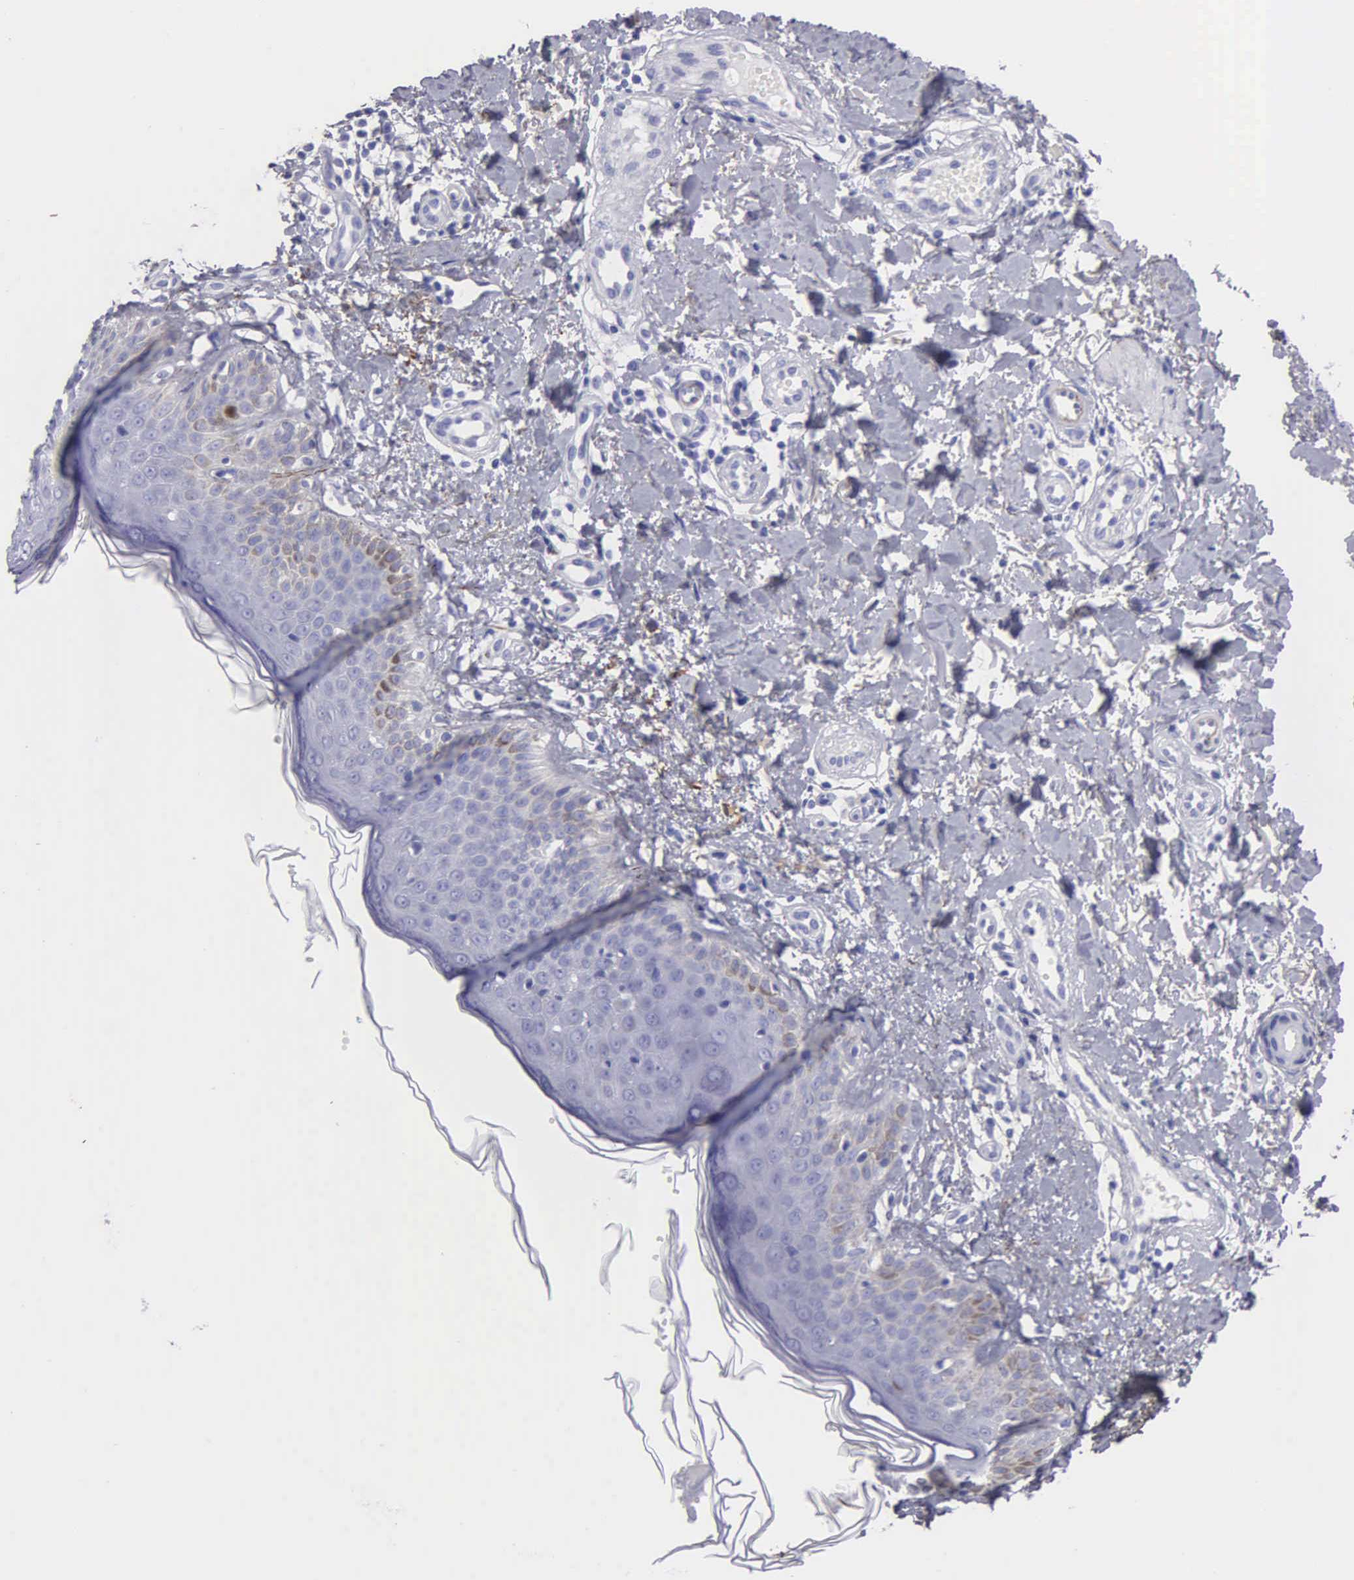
{"staining": {"intensity": "negative", "quantity": "none", "location": "none"}, "tissue": "melanoma", "cell_type": "Tumor cells", "image_type": "cancer", "snomed": [{"axis": "morphology", "description": "Malignant melanoma, NOS"}, {"axis": "topography", "description": "Skin"}], "caption": "Immunohistochemistry of melanoma reveals no expression in tumor cells.", "gene": "FBLN5", "patient": {"sex": "male", "age": 49}}